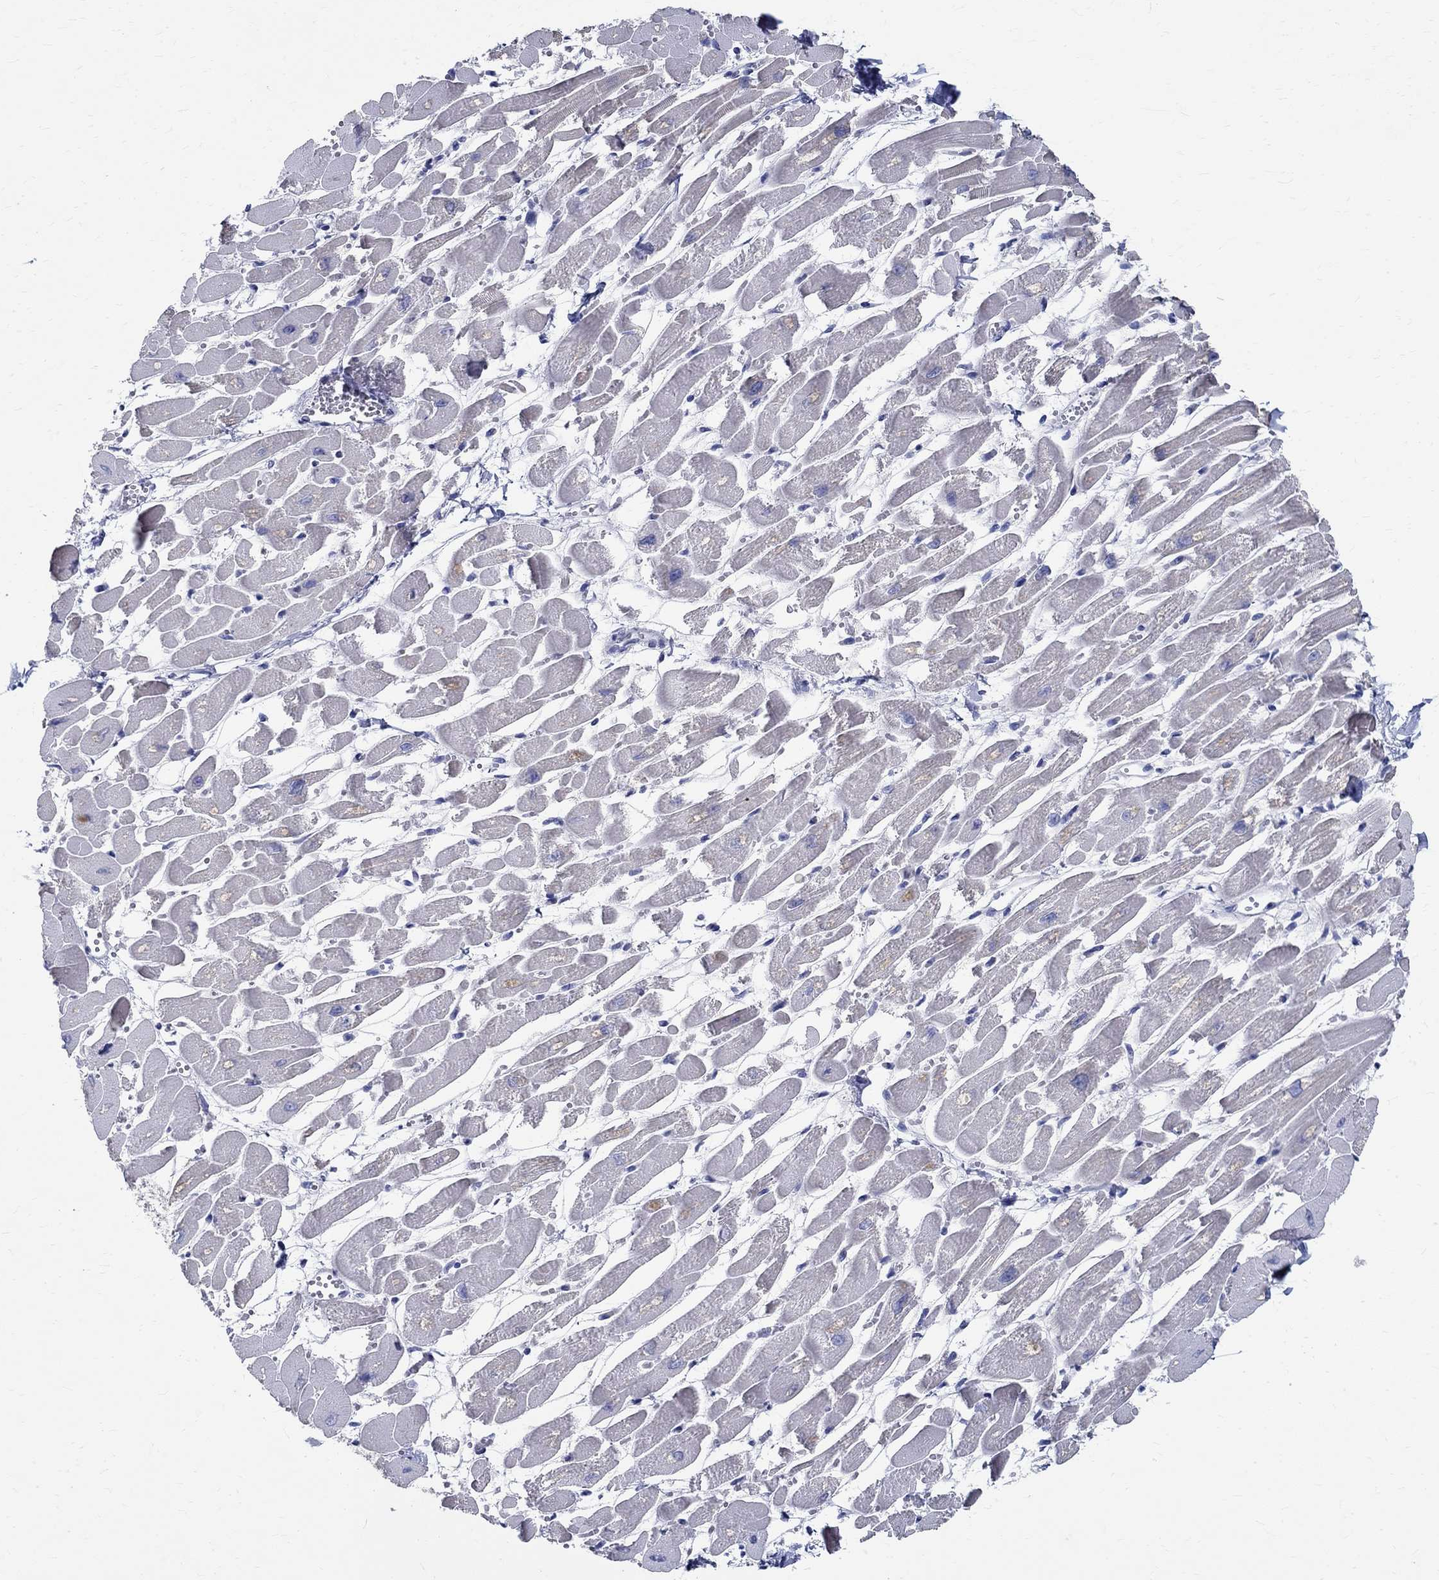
{"staining": {"intensity": "negative", "quantity": "none", "location": "none"}, "tissue": "heart muscle", "cell_type": "Cardiomyocytes", "image_type": "normal", "snomed": [{"axis": "morphology", "description": "Normal tissue, NOS"}, {"axis": "topography", "description": "Heart"}], "caption": "Image shows no significant protein positivity in cardiomyocytes of unremarkable heart muscle. Brightfield microscopy of IHC stained with DAB (brown) and hematoxylin (blue), captured at high magnification.", "gene": "TSPAN16", "patient": {"sex": "female", "age": 52}}